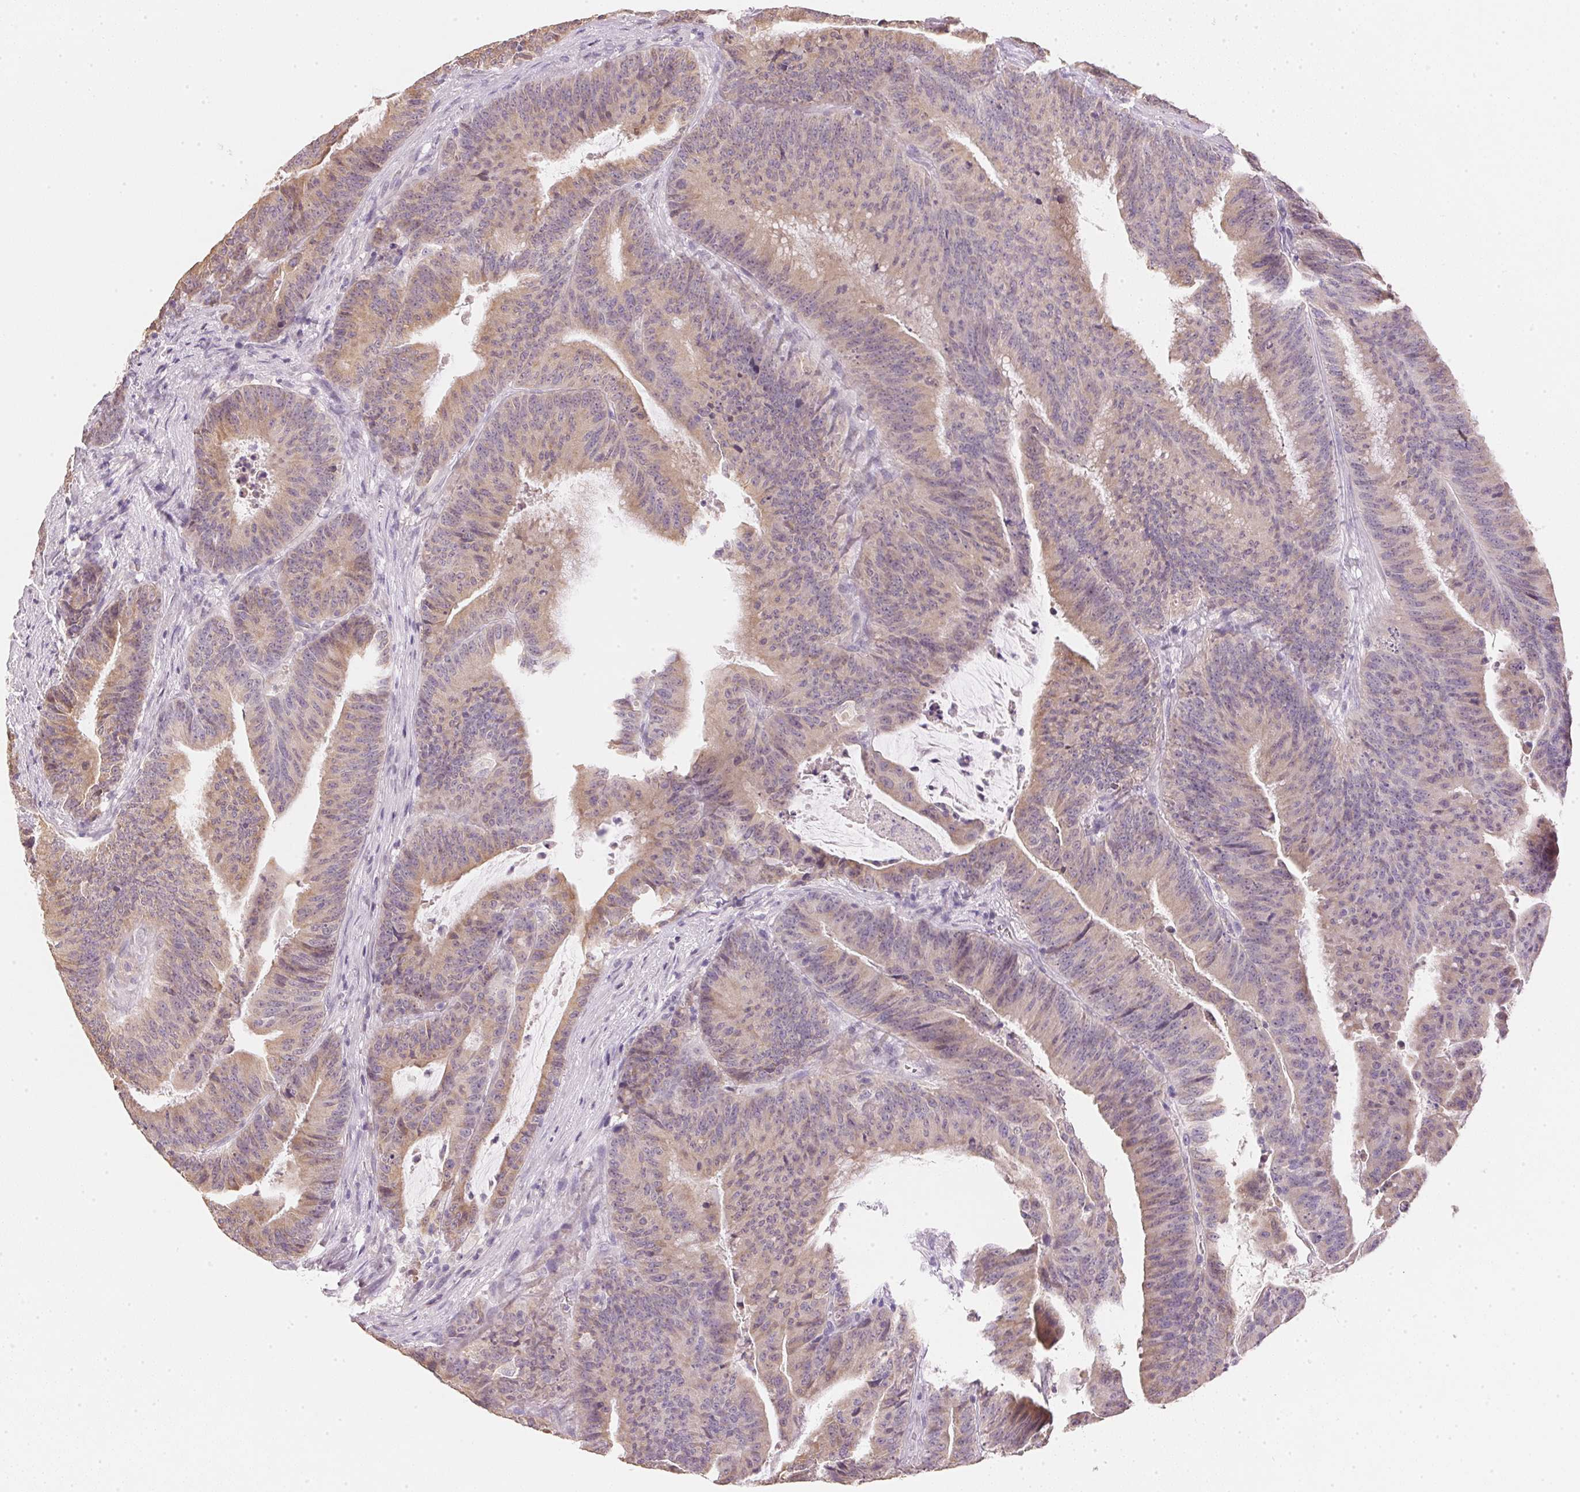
{"staining": {"intensity": "weak", "quantity": ">75%", "location": "cytoplasmic/membranous"}, "tissue": "colorectal cancer", "cell_type": "Tumor cells", "image_type": "cancer", "snomed": [{"axis": "morphology", "description": "Adenocarcinoma, NOS"}, {"axis": "topography", "description": "Colon"}], "caption": "Colorectal cancer (adenocarcinoma) stained for a protein (brown) reveals weak cytoplasmic/membranous positive expression in about >75% of tumor cells.", "gene": "DHCR24", "patient": {"sex": "female", "age": 78}}